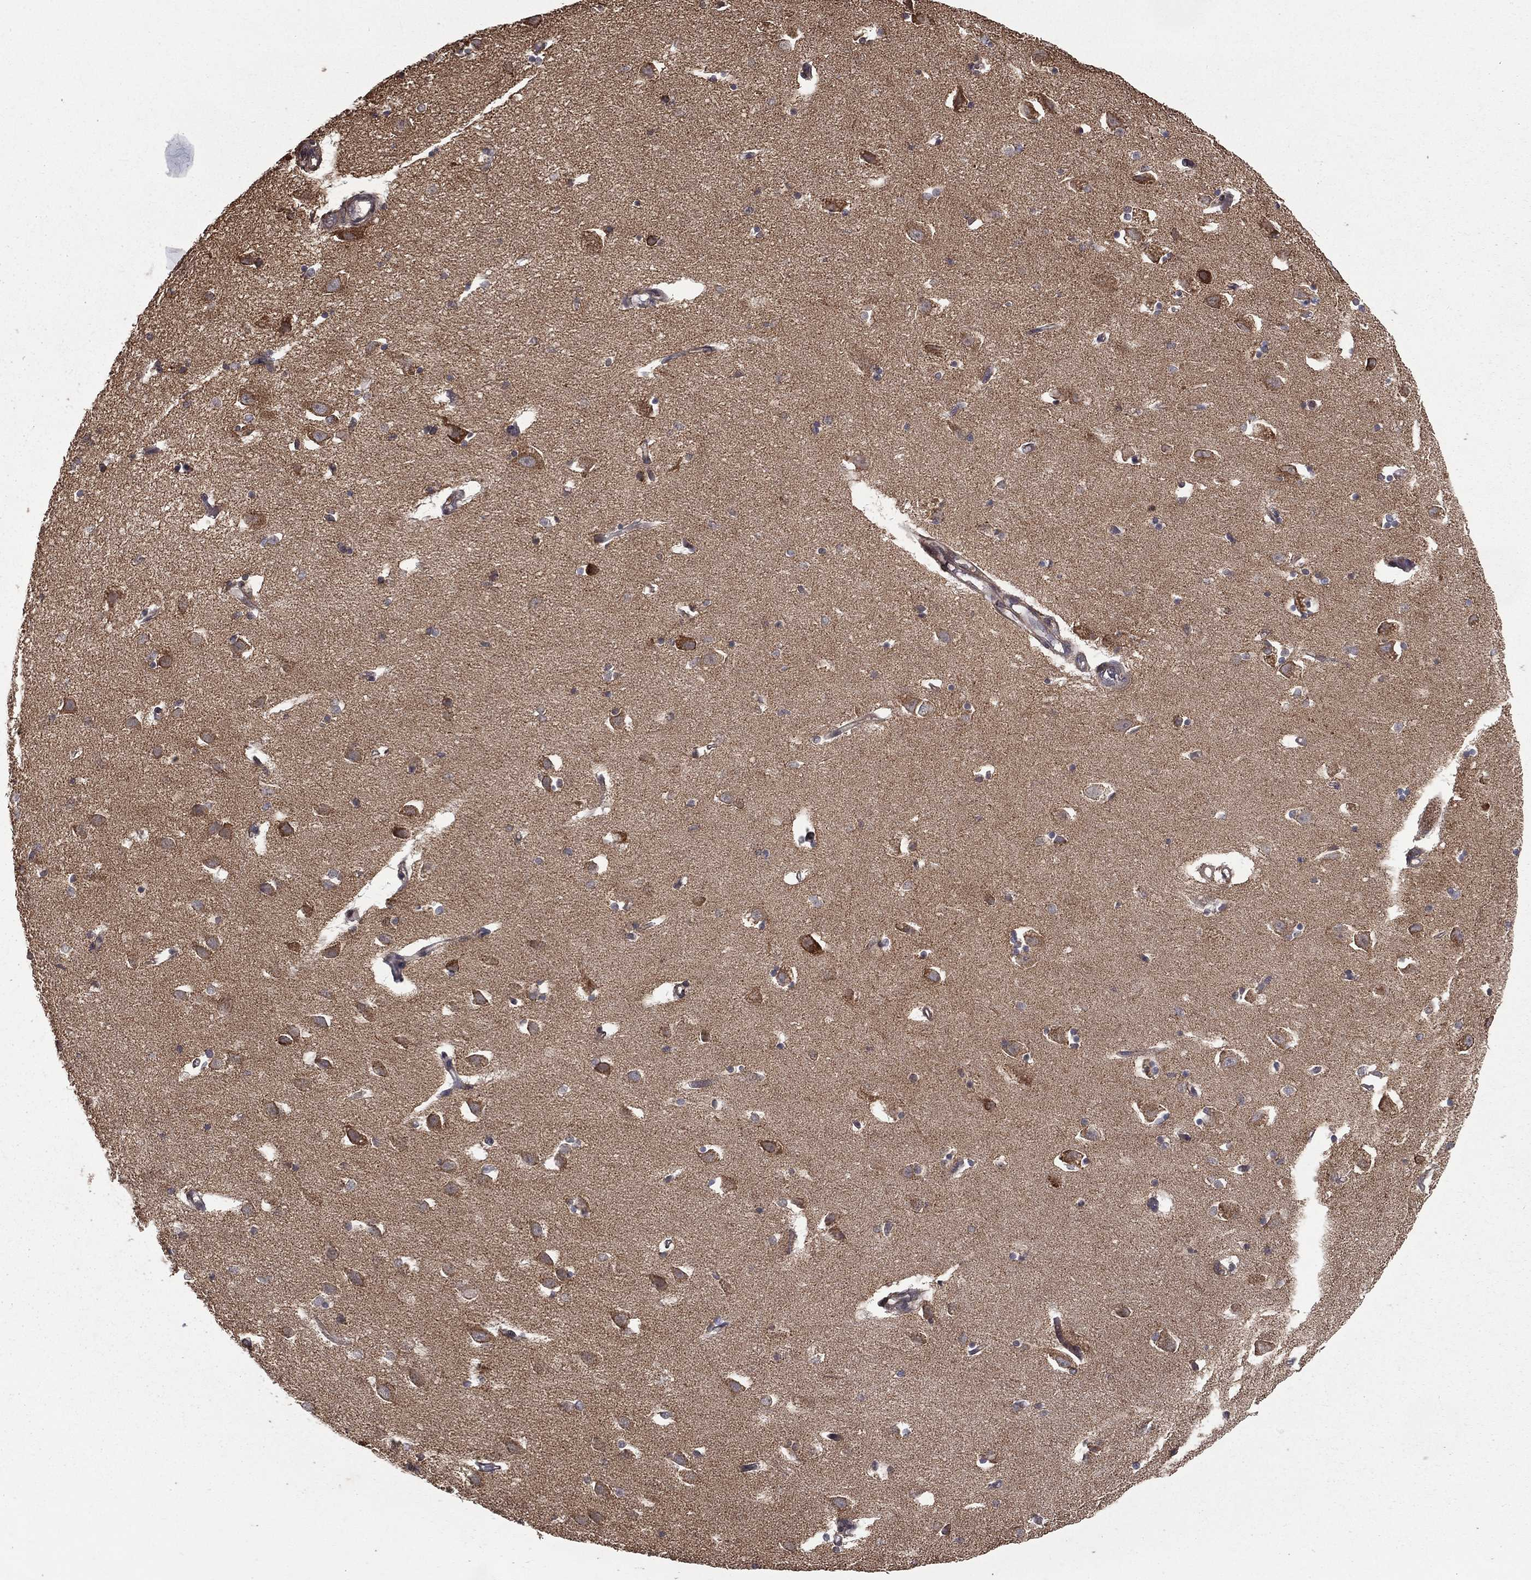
{"staining": {"intensity": "moderate", "quantity": "<25%", "location": "cytoplasmic/membranous"}, "tissue": "hippocampus", "cell_type": "Glial cells", "image_type": "normal", "snomed": [{"axis": "morphology", "description": "Normal tissue, NOS"}, {"axis": "topography", "description": "Lateral ventricle wall"}, {"axis": "topography", "description": "Hippocampus"}], "caption": "Brown immunohistochemical staining in benign hippocampus exhibits moderate cytoplasmic/membranous expression in about <25% of glial cells. Nuclei are stained in blue.", "gene": "OLFML1", "patient": {"sex": "female", "age": 63}}